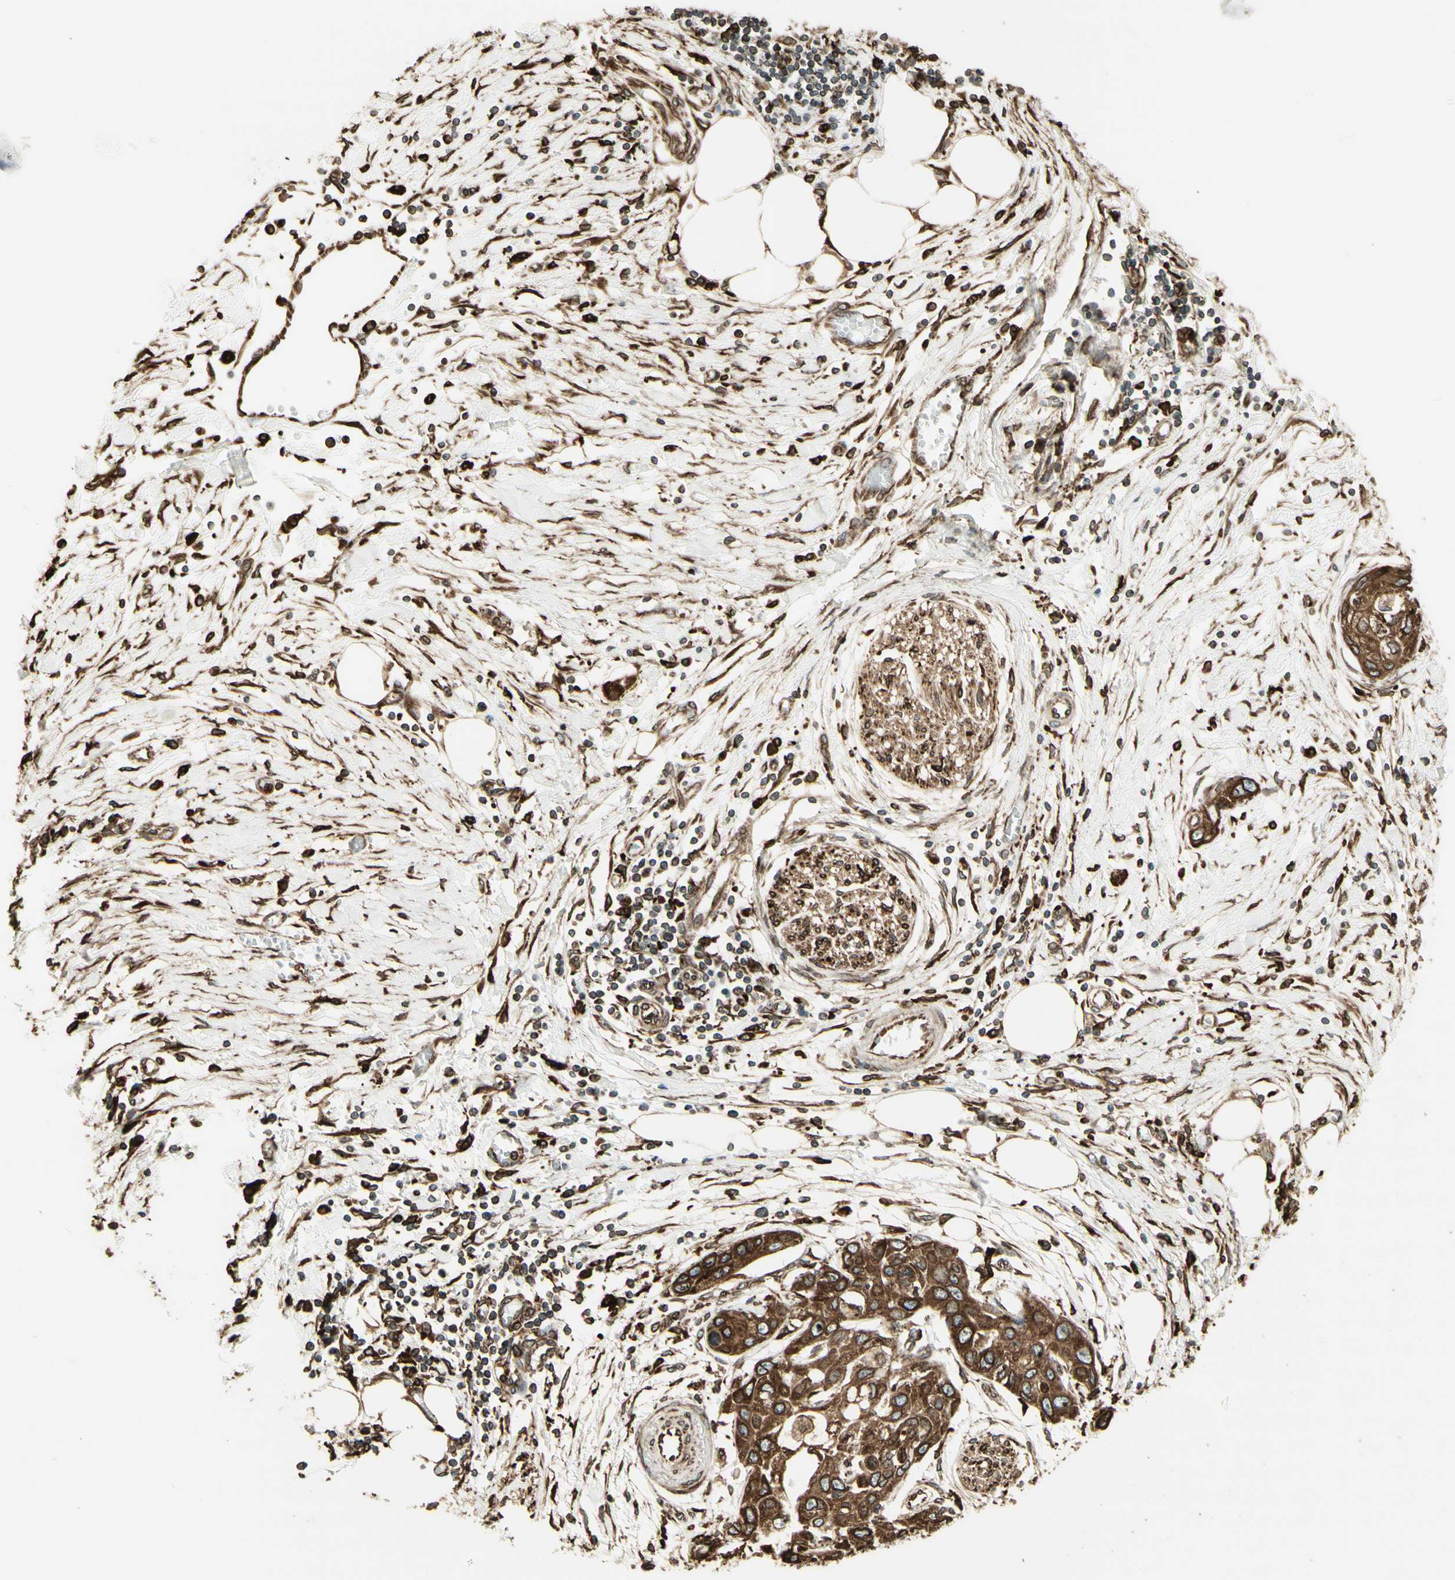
{"staining": {"intensity": "moderate", "quantity": ">75%", "location": "cytoplasmic/membranous"}, "tissue": "pancreatic cancer", "cell_type": "Tumor cells", "image_type": "cancer", "snomed": [{"axis": "morphology", "description": "Adenocarcinoma, NOS"}, {"axis": "topography", "description": "Pancreas"}], "caption": "Tumor cells reveal moderate cytoplasmic/membranous expression in approximately >75% of cells in pancreatic adenocarcinoma.", "gene": "CANX", "patient": {"sex": "female", "age": 70}}